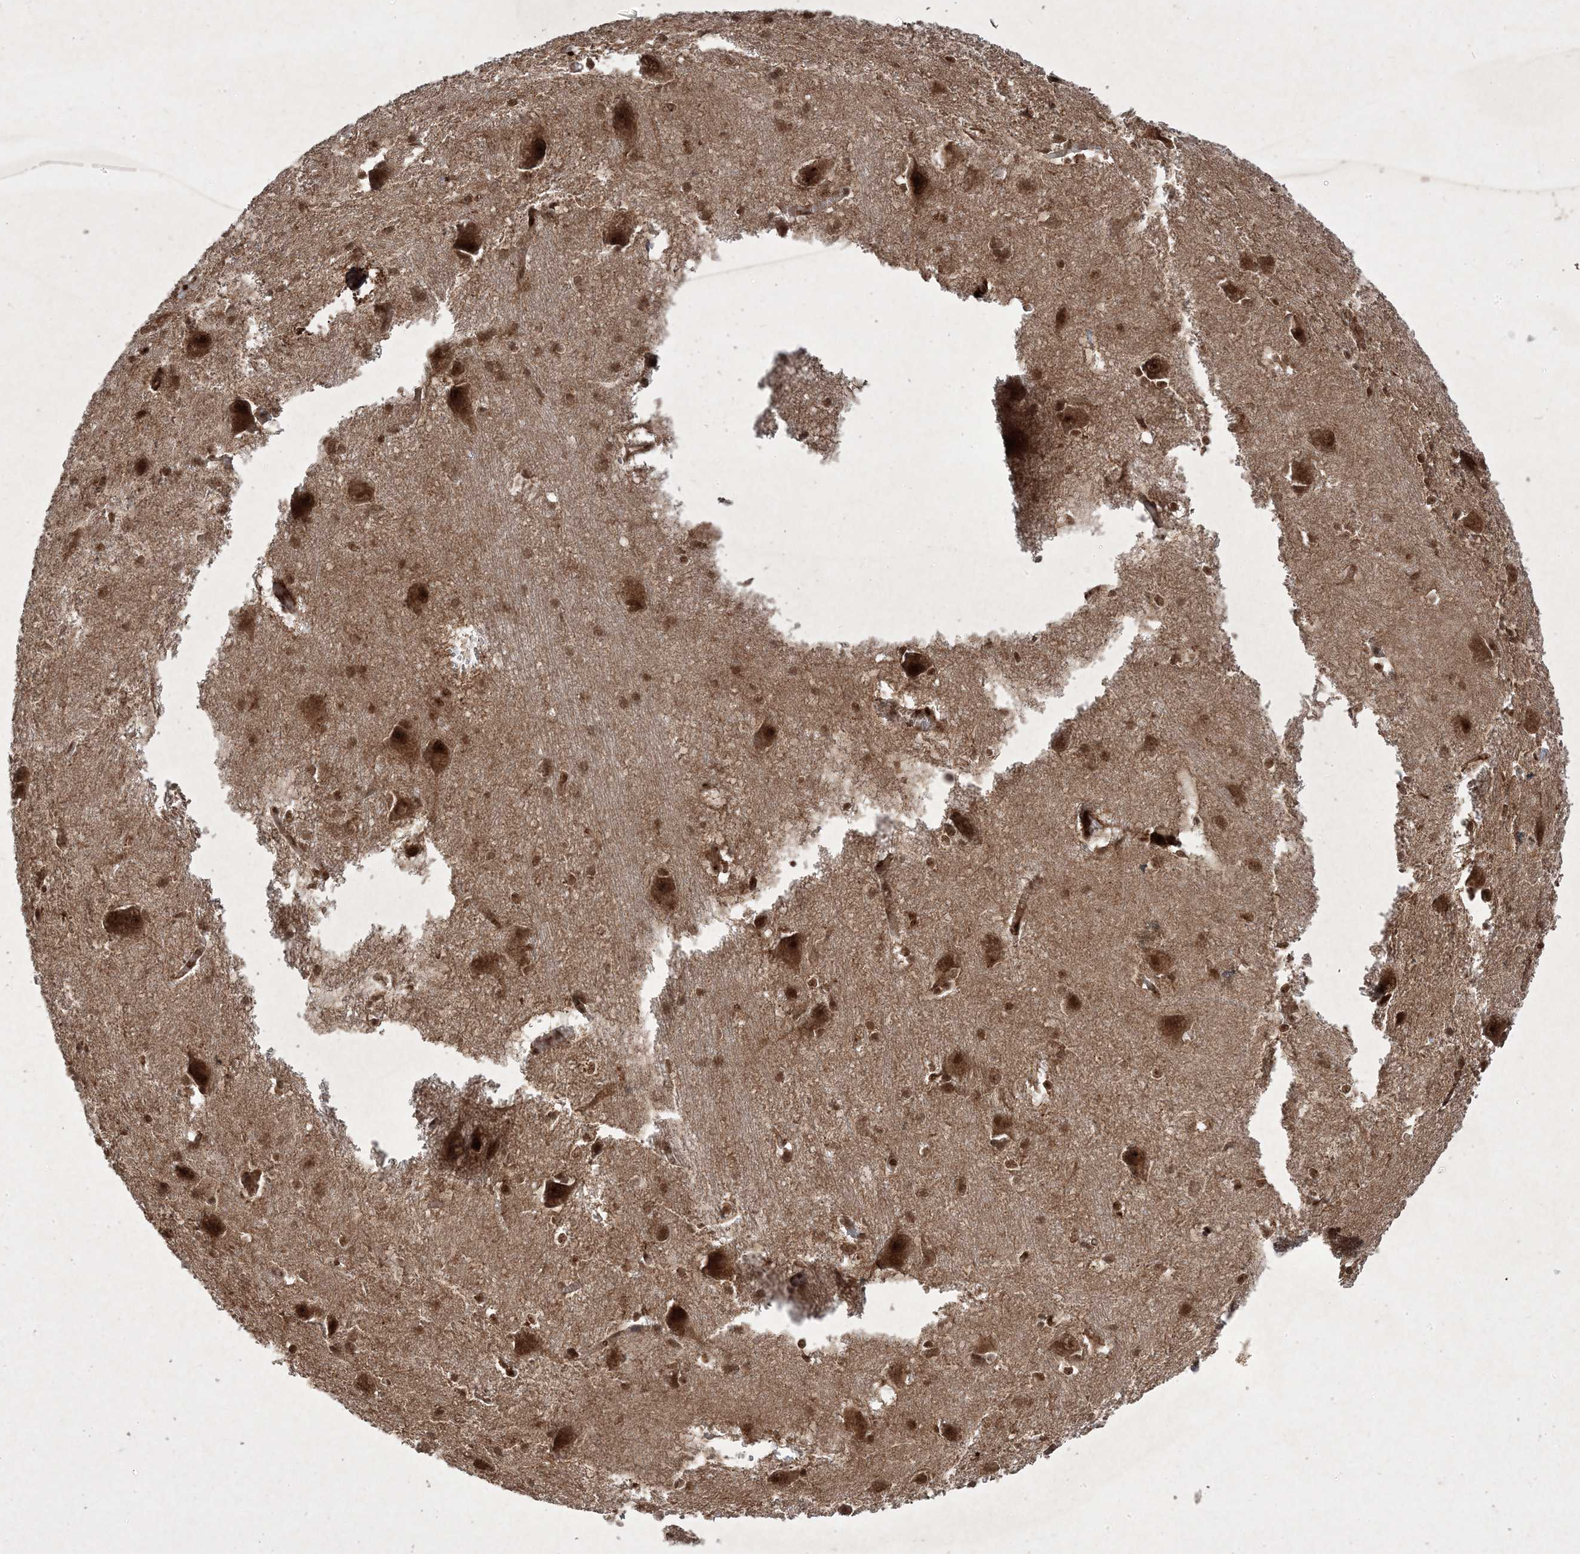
{"staining": {"intensity": "moderate", "quantity": ">75%", "location": "cytoplasmic/membranous,nuclear"}, "tissue": "caudate", "cell_type": "Glial cells", "image_type": "normal", "snomed": [{"axis": "morphology", "description": "Normal tissue, NOS"}, {"axis": "topography", "description": "Lateral ventricle wall"}], "caption": "This is a micrograph of immunohistochemistry staining of unremarkable caudate, which shows moderate positivity in the cytoplasmic/membranous,nuclear of glial cells.", "gene": "PLEKHM2", "patient": {"sex": "male", "age": 37}}